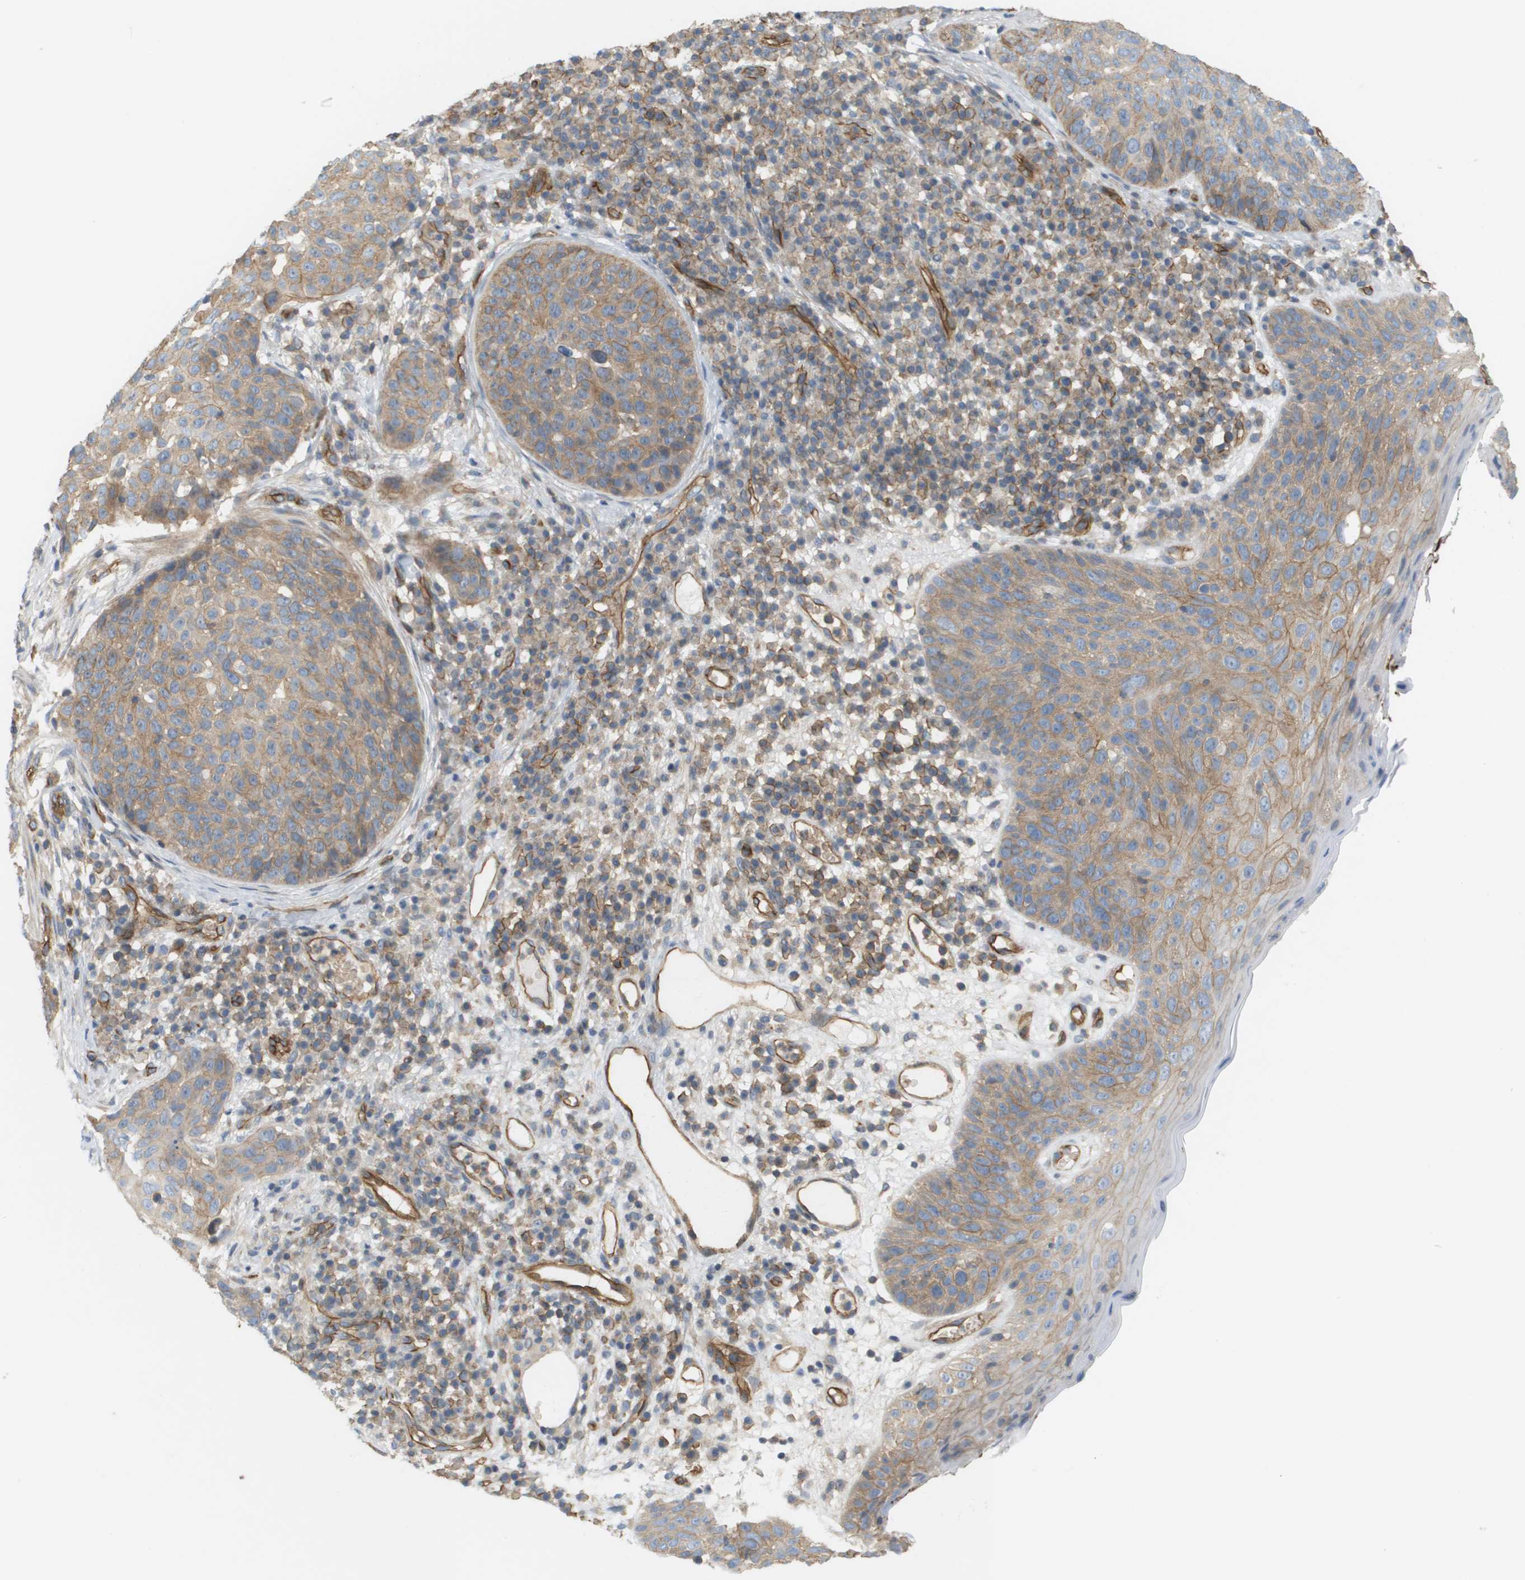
{"staining": {"intensity": "weak", "quantity": ">75%", "location": "cytoplasmic/membranous"}, "tissue": "skin cancer", "cell_type": "Tumor cells", "image_type": "cancer", "snomed": [{"axis": "morphology", "description": "Squamous cell carcinoma in situ, NOS"}, {"axis": "morphology", "description": "Squamous cell carcinoma, NOS"}, {"axis": "topography", "description": "Skin"}], "caption": "Immunohistochemical staining of human skin cancer demonstrates low levels of weak cytoplasmic/membranous expression in approximately >75% of tumor cells.", "gene": "SGMS2", "patient": {"sex": "male", "age": 93}}